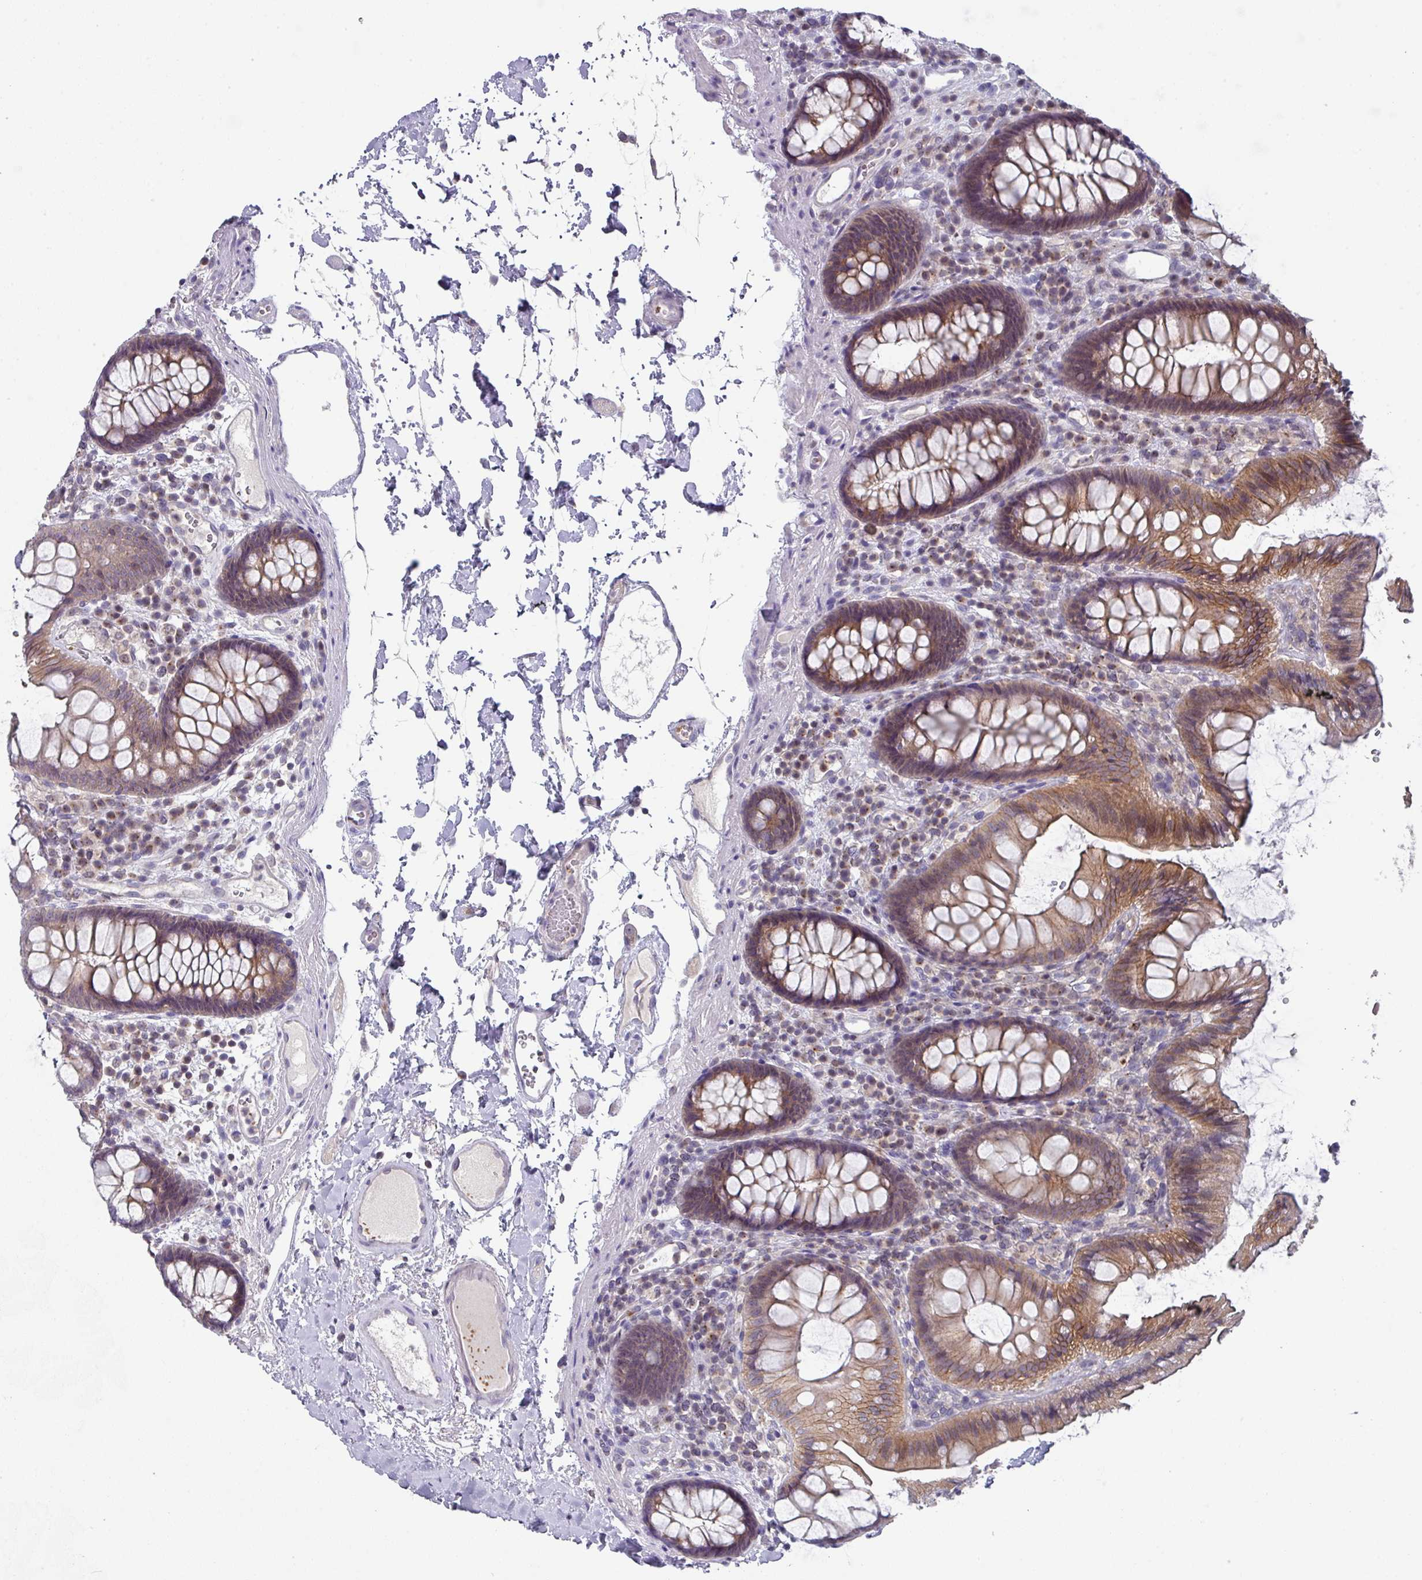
{"staining": {"intensity": "negative", "quantity": "none", "location": "none"}, "tissue": "colon", "cell_type": "Endothelial cells", "image_type": "normal", "snomed": [{"axis": "morphology", "description": "Normal tissue, NOS"}, {"axis": "topography", "description": "Colon"}], "caption": "Immunohistochemical staining of unremarkable colon shows no significant staining in endothelial cells.", "gene": "DCAF12L1", "patient": {"sex": "male", "age": 84}}